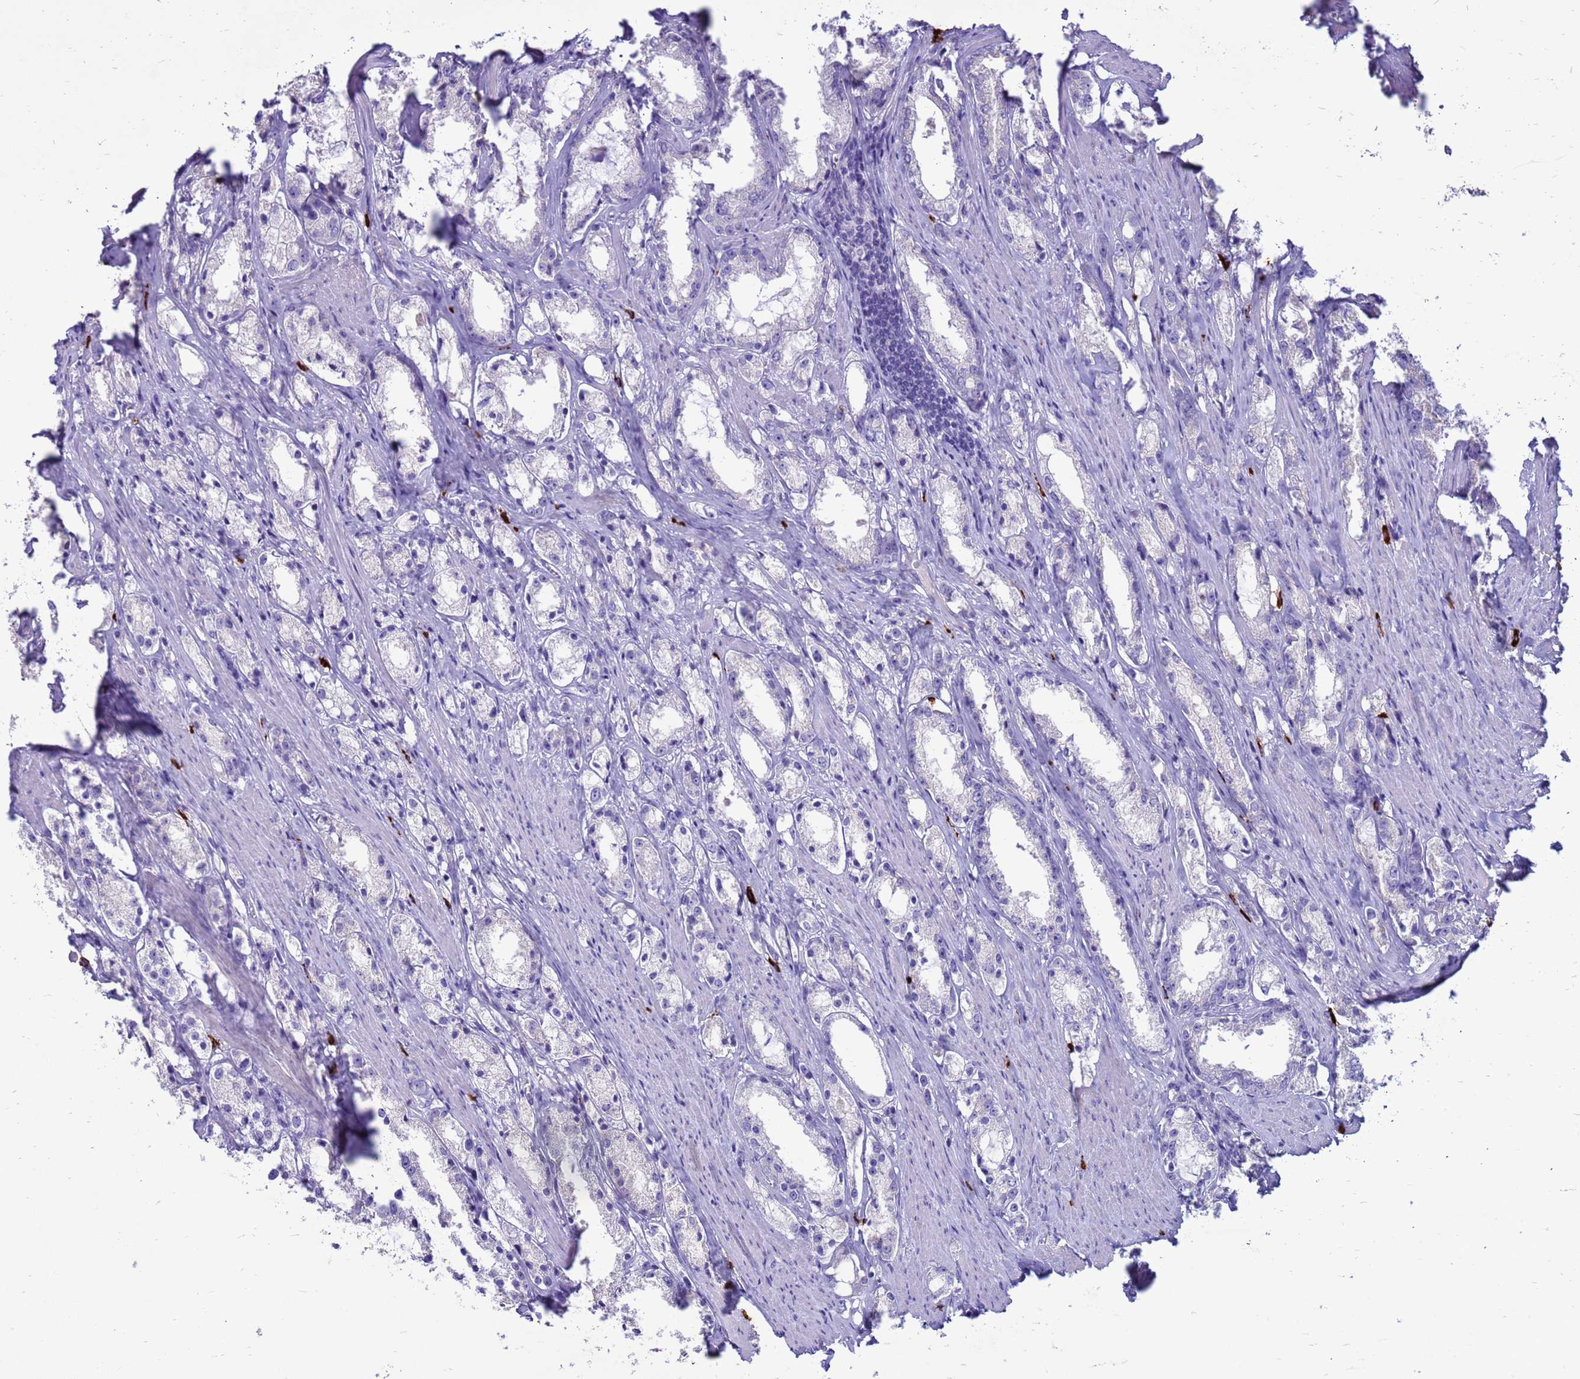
{"staining": {"intensity": "negative", "quantity": "none", "location": "none"}, "tissue": "prostate cancer", "cell_type": "Tumor cells", "image_type": "cancer", "snomed": [{"axis": "morphology", "description": "Adenocarcinoma, High grade"}, {"axis": "topography", "description": "Prostate"}], "caption": "High magnification brightfield microscopy of prostate cancer (high-grade adenocarcinoma) stained with DAB (brown) and counterstained with hematoxylin (blue): tumor cells show no significant positivity.", "gene": "PDE10A", "patient": {"sex": "male", "age": 66}}